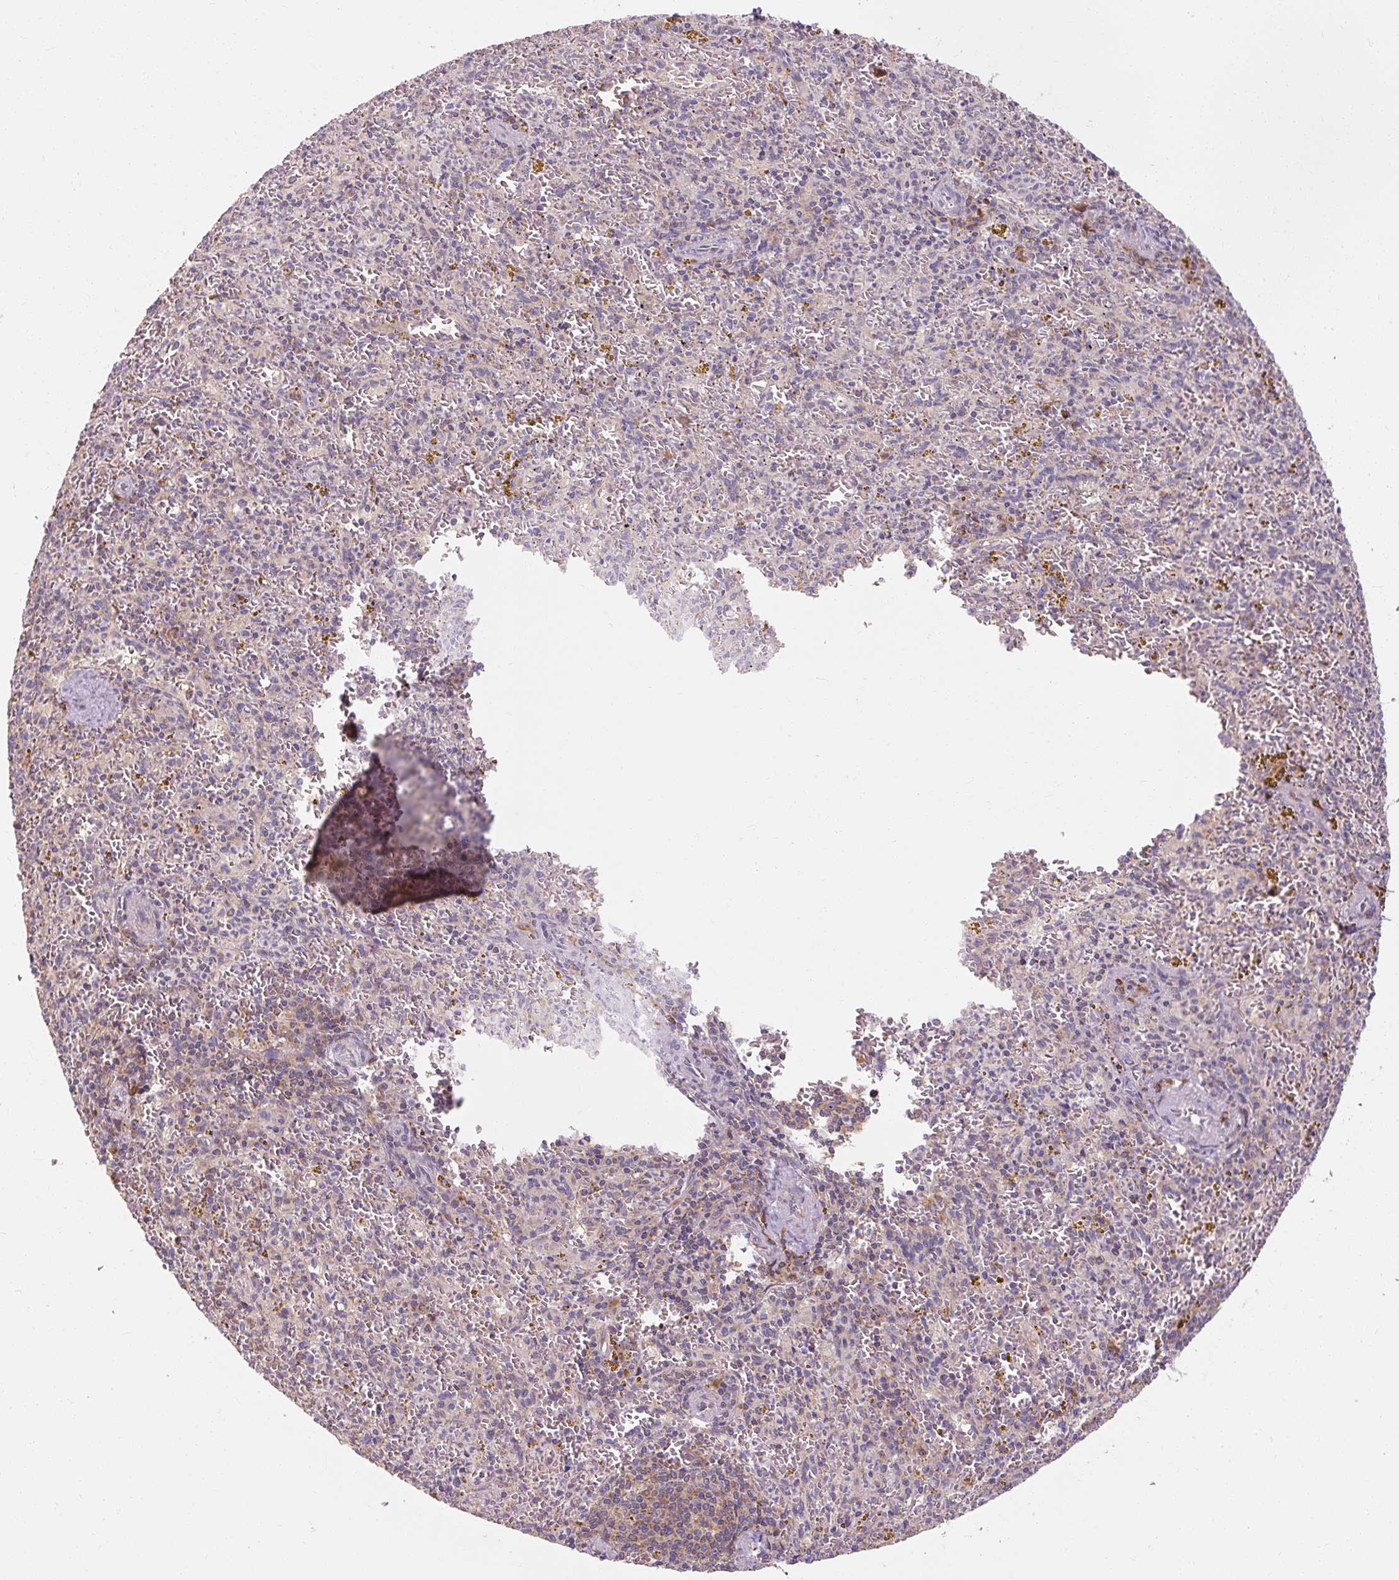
{"staining": {"intensity": "negative", "quantity": "none", "location": "none"}, "tissue": "spleen", "cell_type": "Cells in red pulp", "image_type": "normal", "snomed": [{"axis": "morphology", "description": "Normal tissue, NOS"}, {"axis": "topography", "description": "Spleen"}], "caption": "Spleen stained for a protein using immunohistochemistry demonstrates no expression cells in red pulp.", "gene": "PRSS48", "patient": {"sex": "male", "age": 57}}